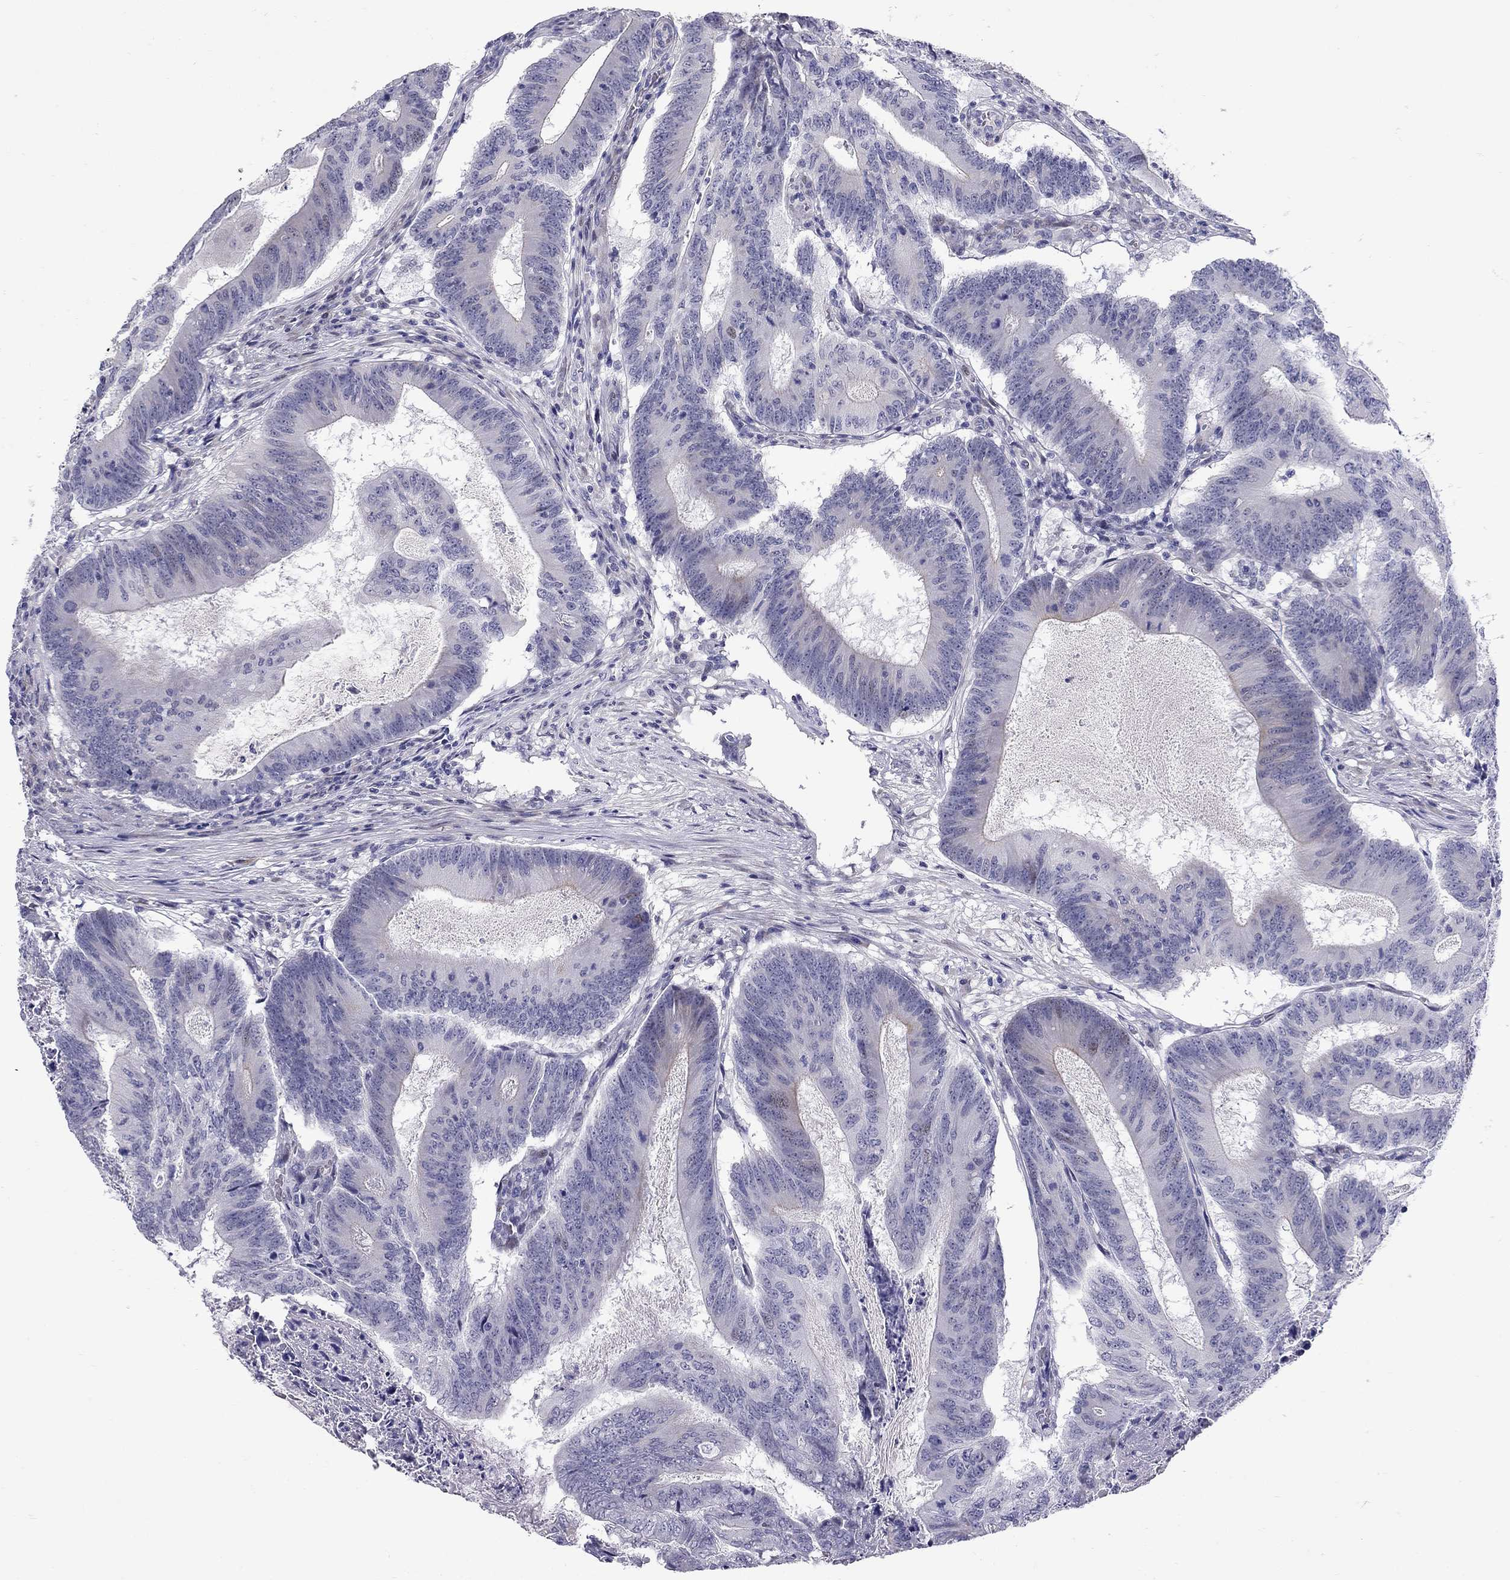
{"staining": {"intensity": "negative", "quantity": "none", "location": "none"}, "tissue": "colorectal cancer", "cell_type": "Tumor cells", "image_type": "cancer", "snomed": [{"axis": "morphology", "description": "Adenocarcinoma, NOS"}, {"axis": "topography", "description": "Colon"}], "caption": "A micrograph of human colorectal adenocarcinoma is negative for staining in tumor cells.", "gene": "C8orf88", "patient": {"sex": "female", "age": 70}}